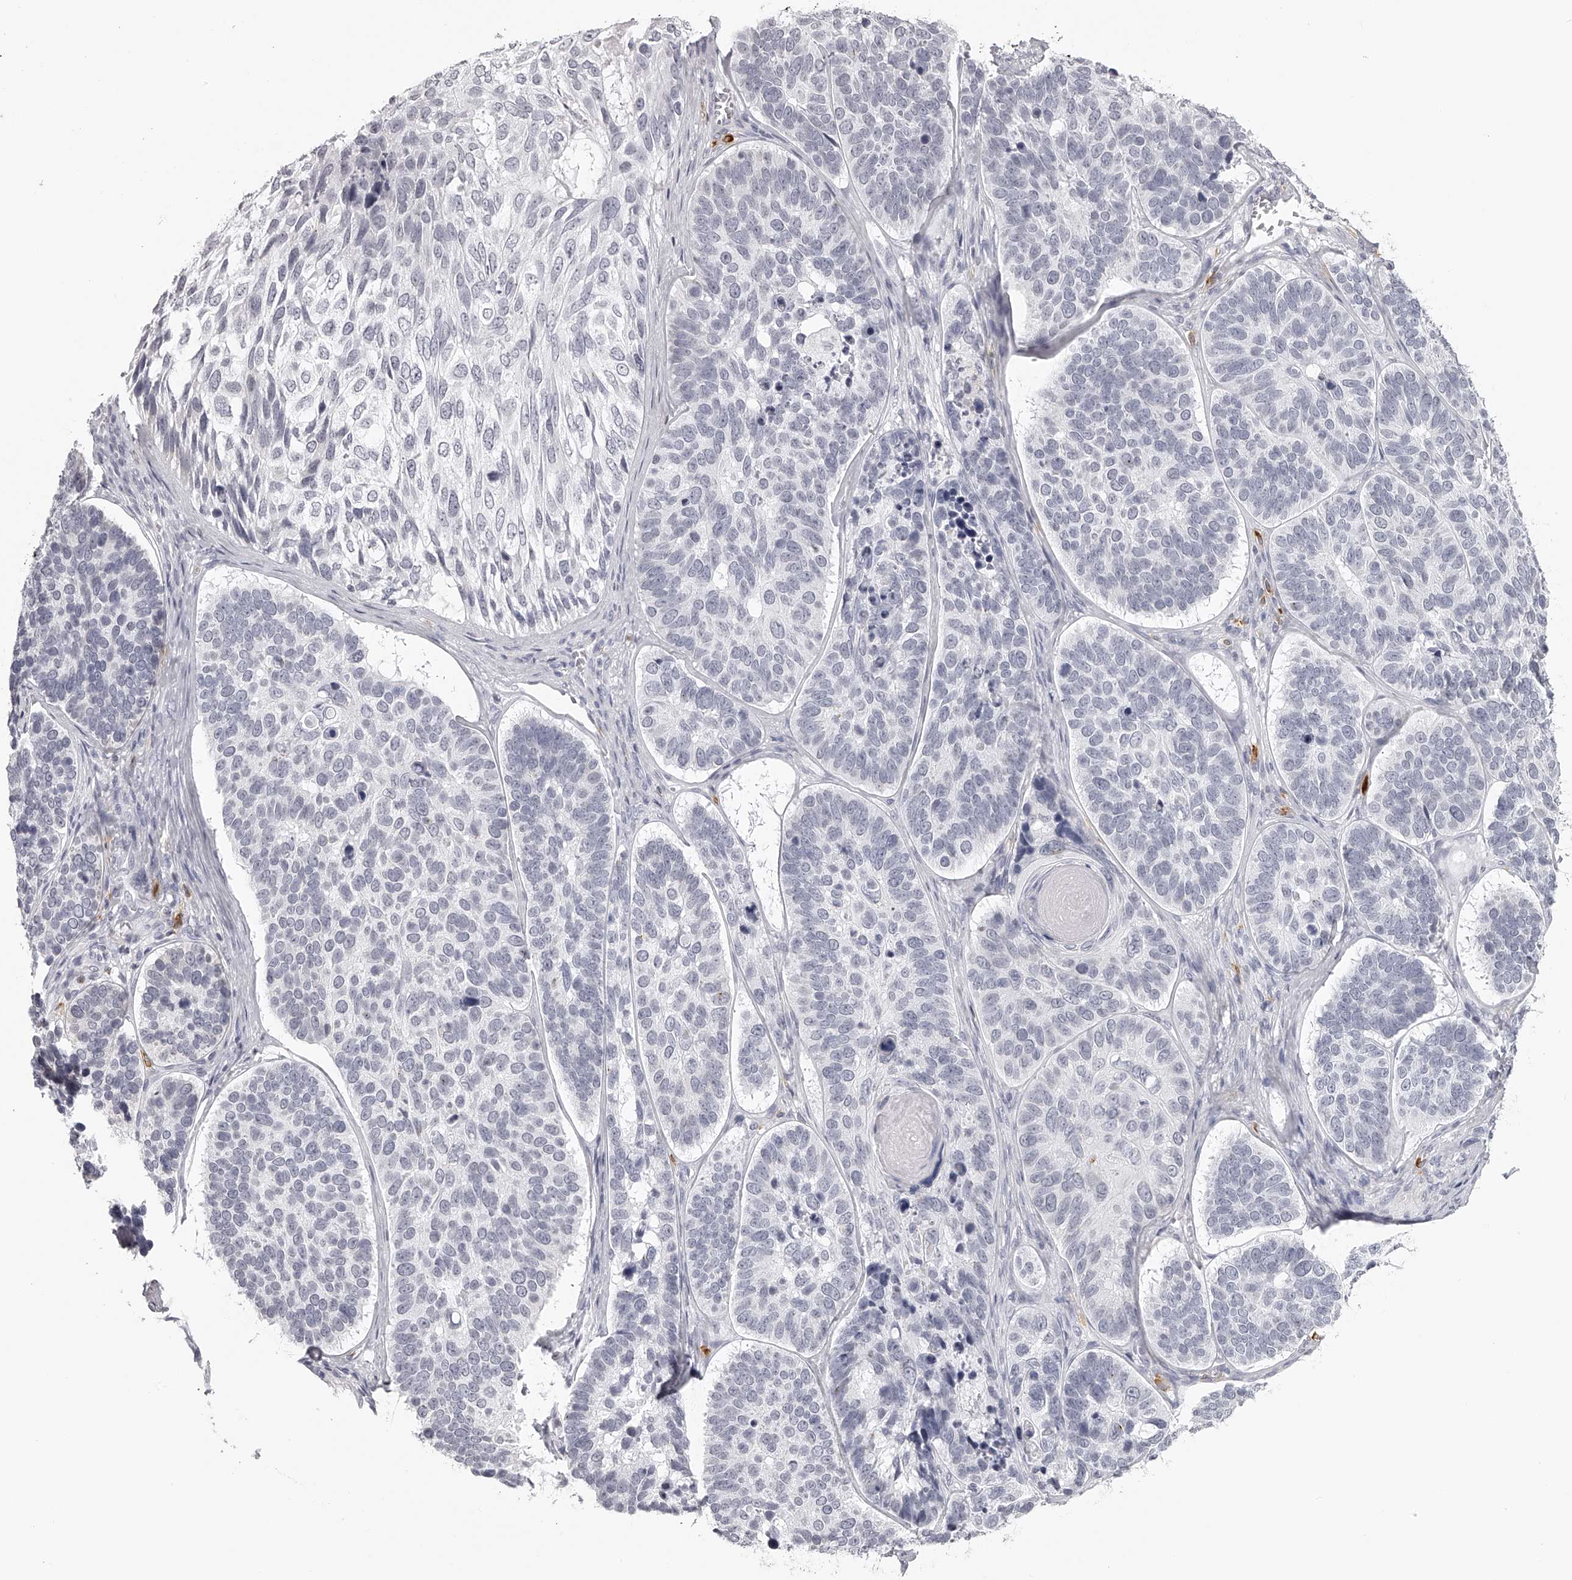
{"staining": {"intensity": "negative", "quantity": "none", "location": "none"}, "tissue": "skin cancer", "cell_type": "Tumor cells", "image_type": "cancer", "snomed": [{"axis": "morphology", "description": "Basal cell carcinoma"}, {"axis": "topography", "description": "Skin"}], "caption": "Immunohistochemical staining of human basal cell carcinoma (skin) demonstrates no significant positivity in tumor cells.", "gene": "SEC11C", "patient": {"sex": "male", "age": 62}}